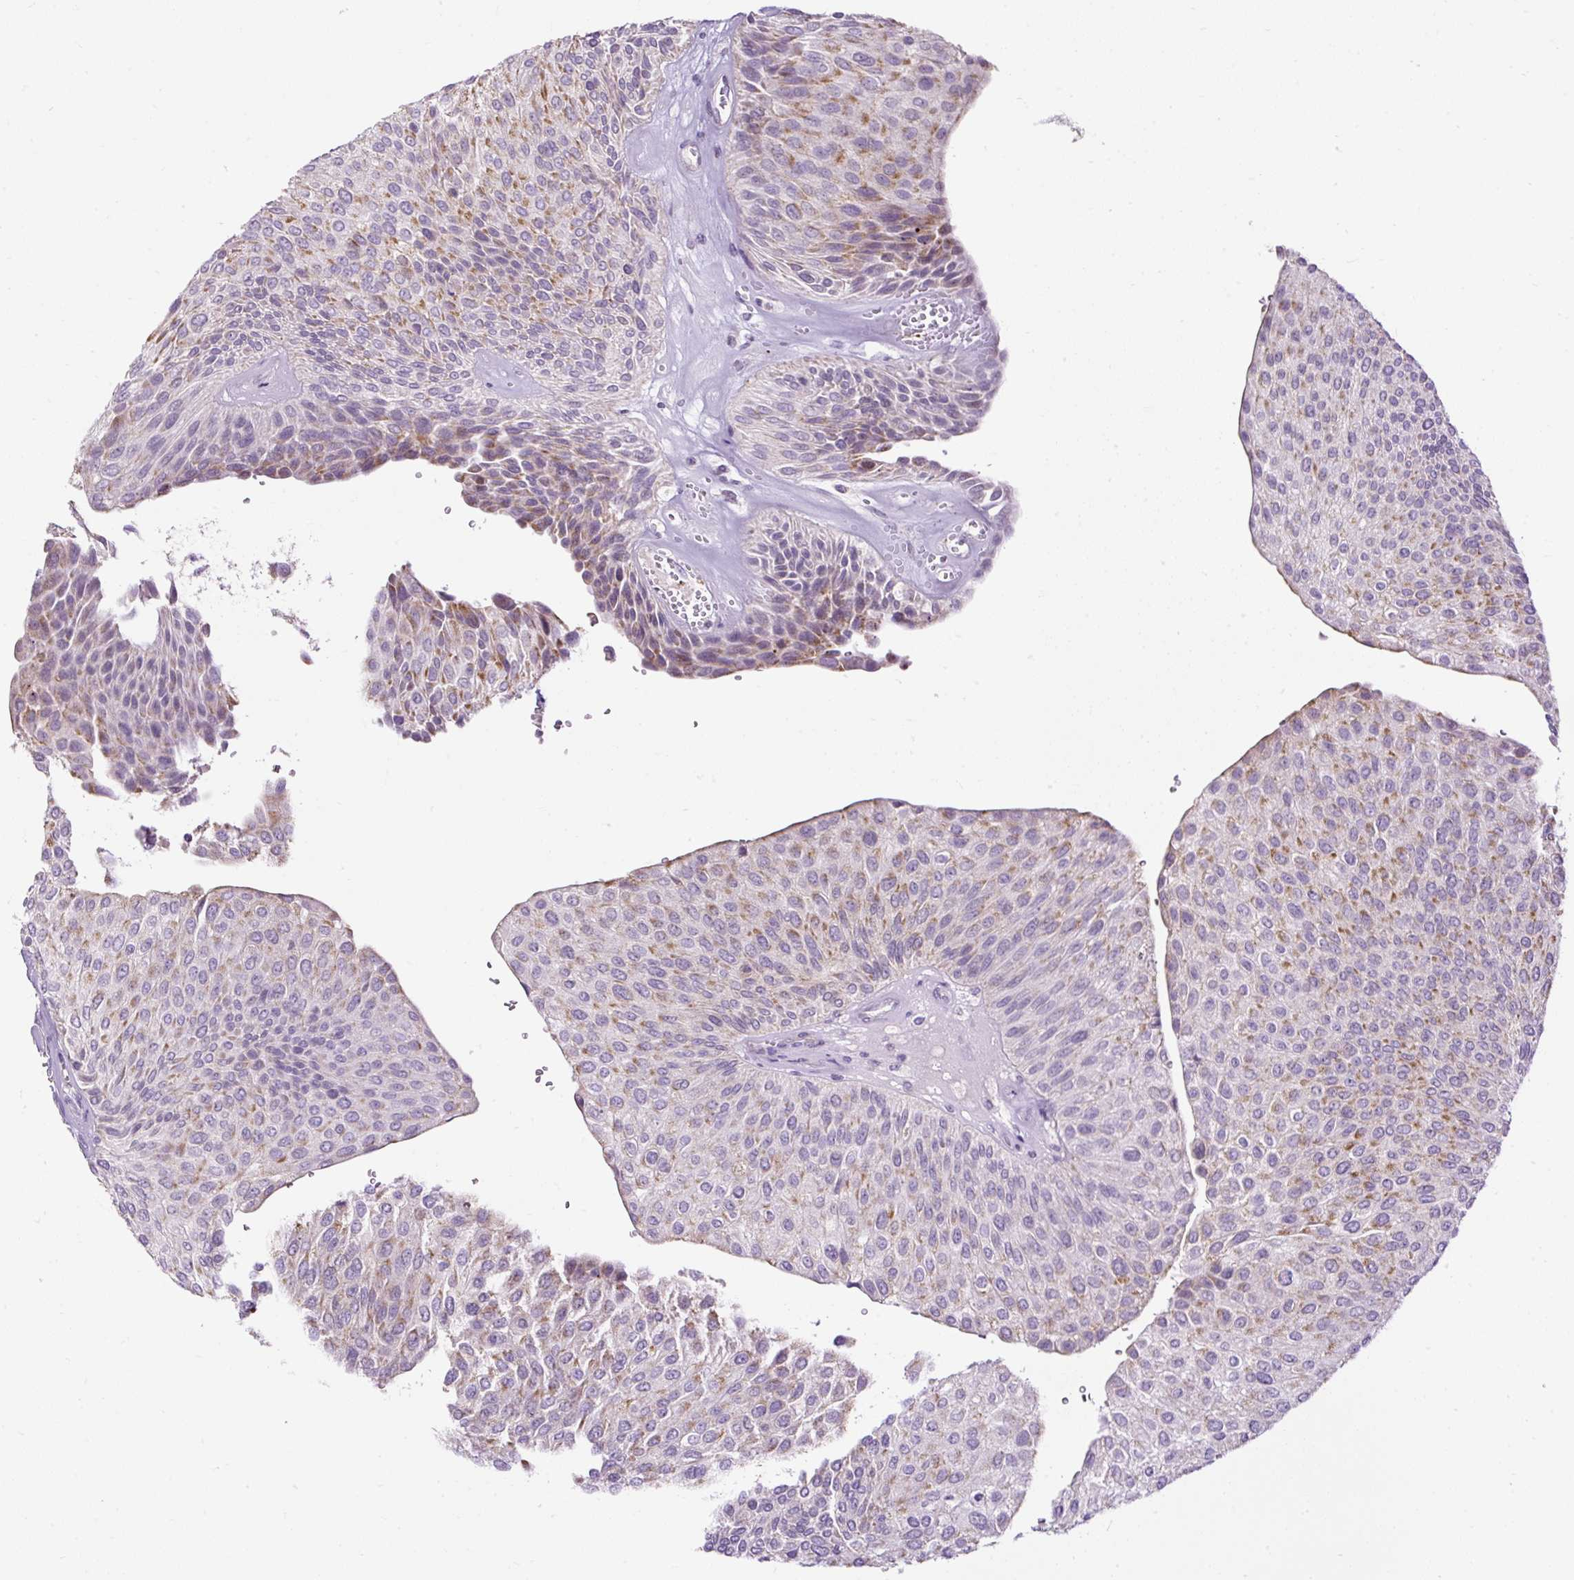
{"staining": {"intensity": "moderate", "quantity": "25%-75%", "location": "cytoplasmic/membranous"}, "tissue": "urothelial cancer", "cell_type": "Tumor cells", "image_type": "cancer", "snomed": [{"axis": "morphology", "description": "Urothelial carcinoma, NOS"}, {"axis": "topography", "description": "Urinary bladder"}], "caption": "A brown stain labels moderate cytoplasmic/membranous staining of a protein in transitional cell carcinoma tumor cells. The staining was performed using DAB (3,3'-diaminobenzidine), with brown indicating positive protein expression. Nuclei are stained blue with hematoxylin.", "gene": "FMC1", "patient": {"sex": "male", "age": 67}}